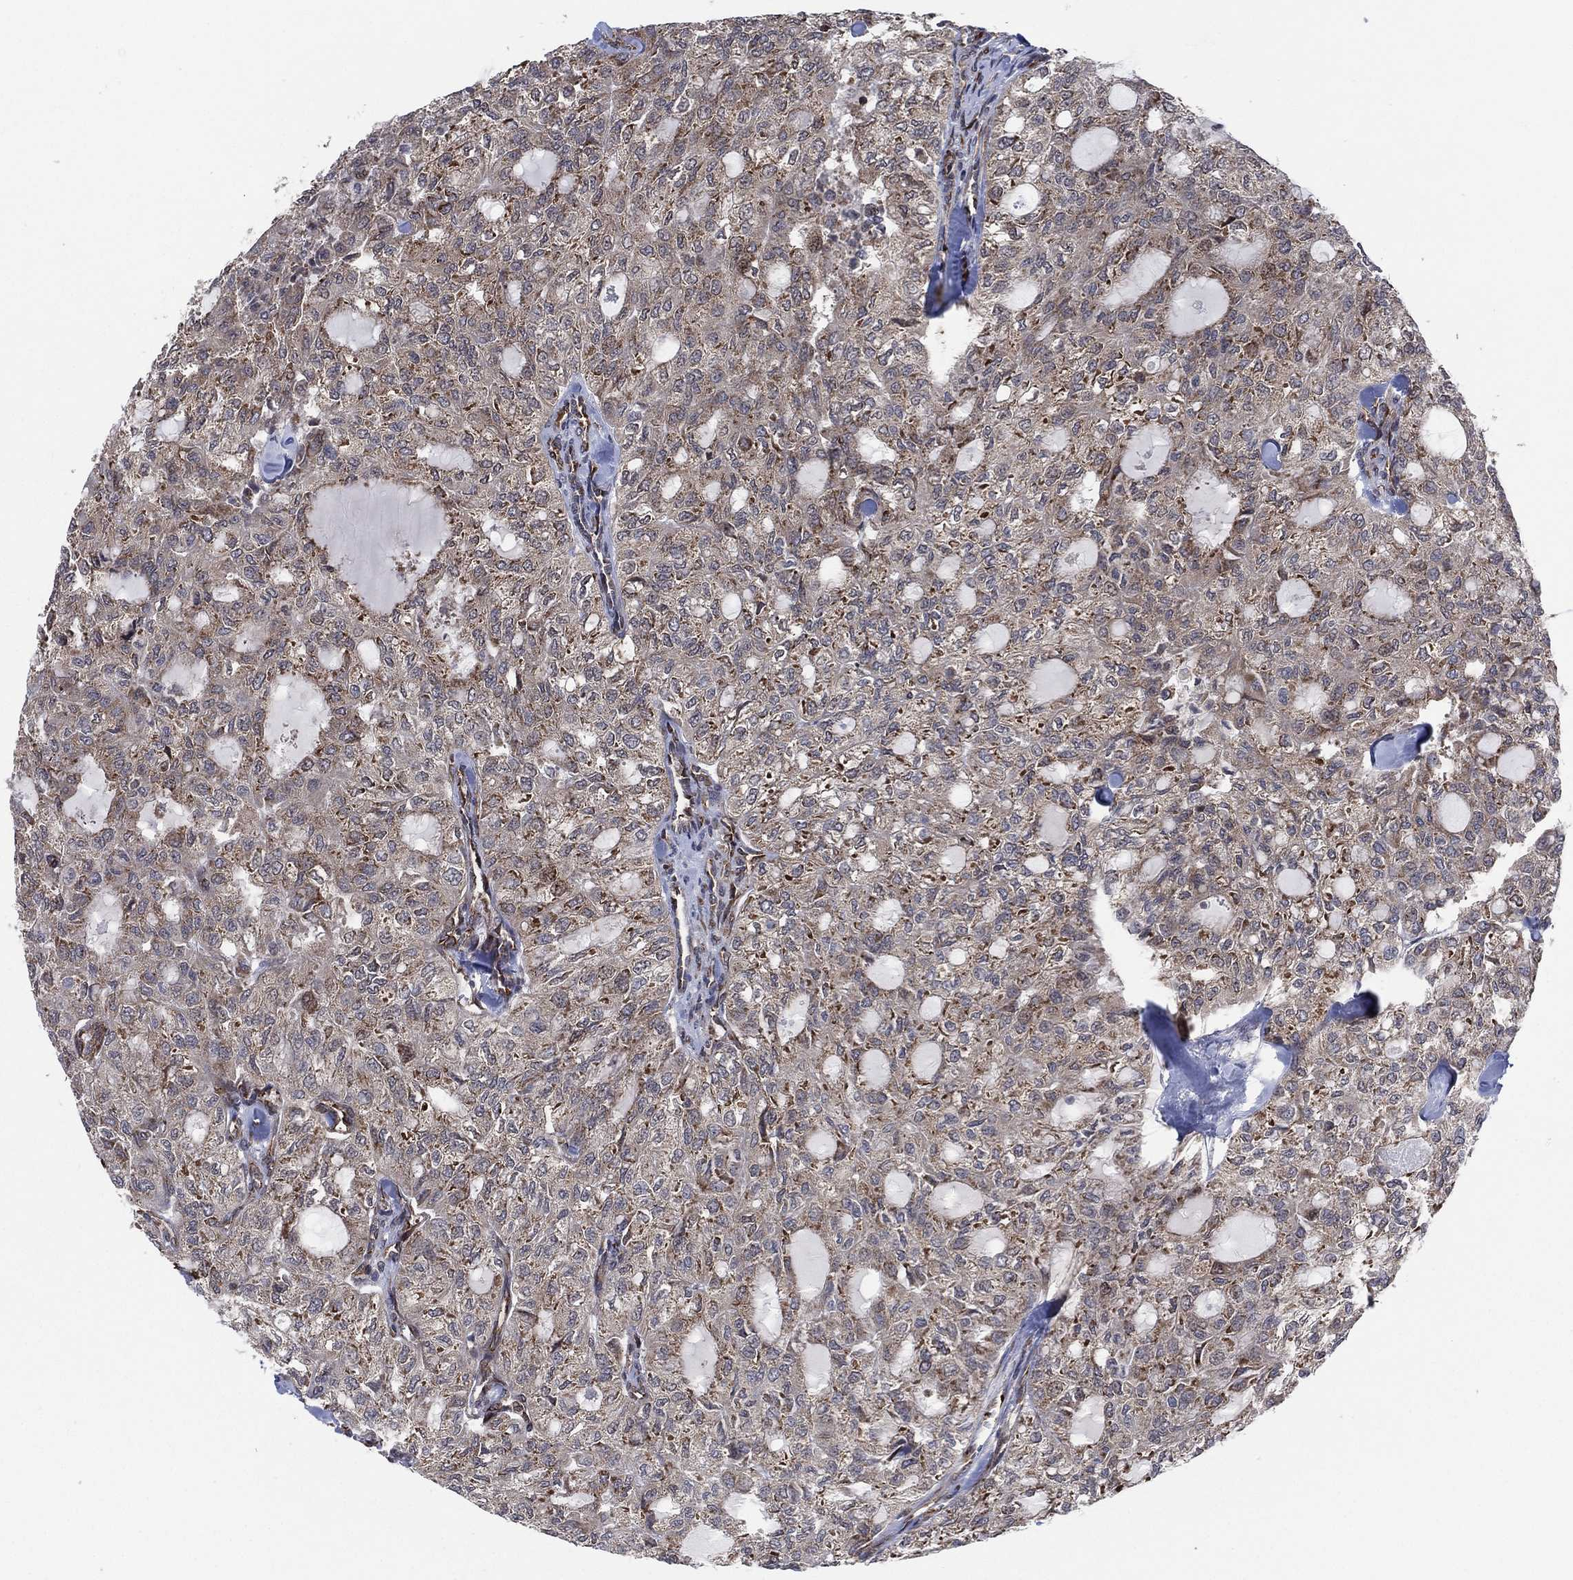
{"staining": {"intensity": "negative", "quantity": "none", "location": "none"}, "tissue": "thyroid cancer", "cell_type": "Tumor cells", "image_type": "cancer", "snomed": [{"axis": "morphology", "description": "Follicular adenoma carcinoma, NOS"}, {"axis": "topography", "description": "Thyroid gland"}], "caption": "High magnification brightfield microscopy of thyroid follicular adenoma carcinoma stained with DAB (3,3'-diaminobenzidine) (brown) and counterstained with hematoxylin (blue): tumor cells show no significant staining.", "gene": "TMCO1", "patient": {"sex": "male", "age": 75}}